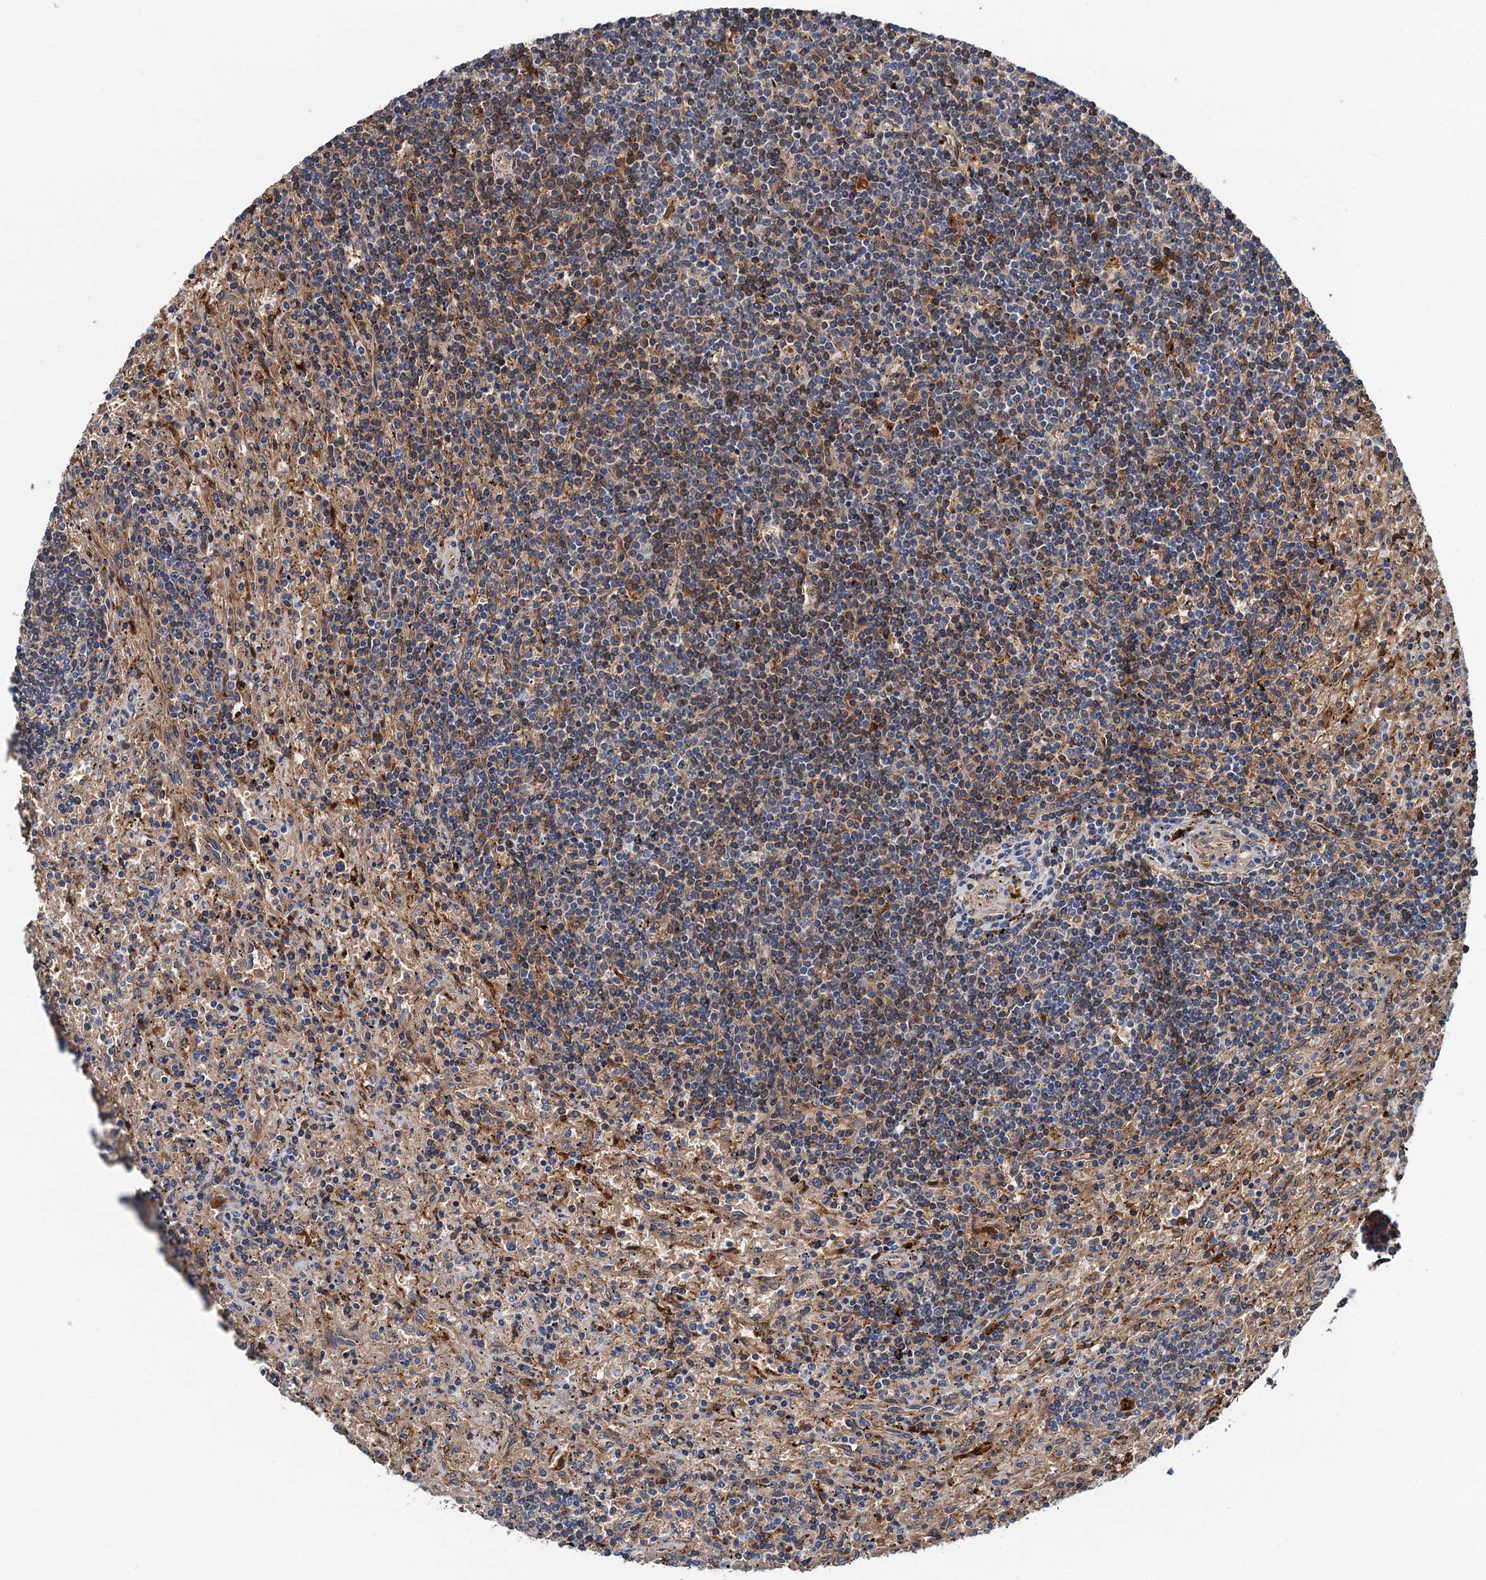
{"staining": {"intensity": "weak", "quantity": "<25%", "location": "cytoplasmic/membranous"}, "tissue": "lymphoma", "cell_type": "Tumor cells", "image_type": "cancer", "snomed": [{"axis": "morphology", "description": "Malignant lymphoma, non-Hodgkin's type, Low grade"}, {"axis": "topography", "description": "Spleen"}], "caption": "Protein analysis of low-grade malignant lymphoma, non-Hodgkin's type displays no significant positivity in tumor cells.", "gene": "CSTPP1", "patient": {"sex": "male", "age": 76}}